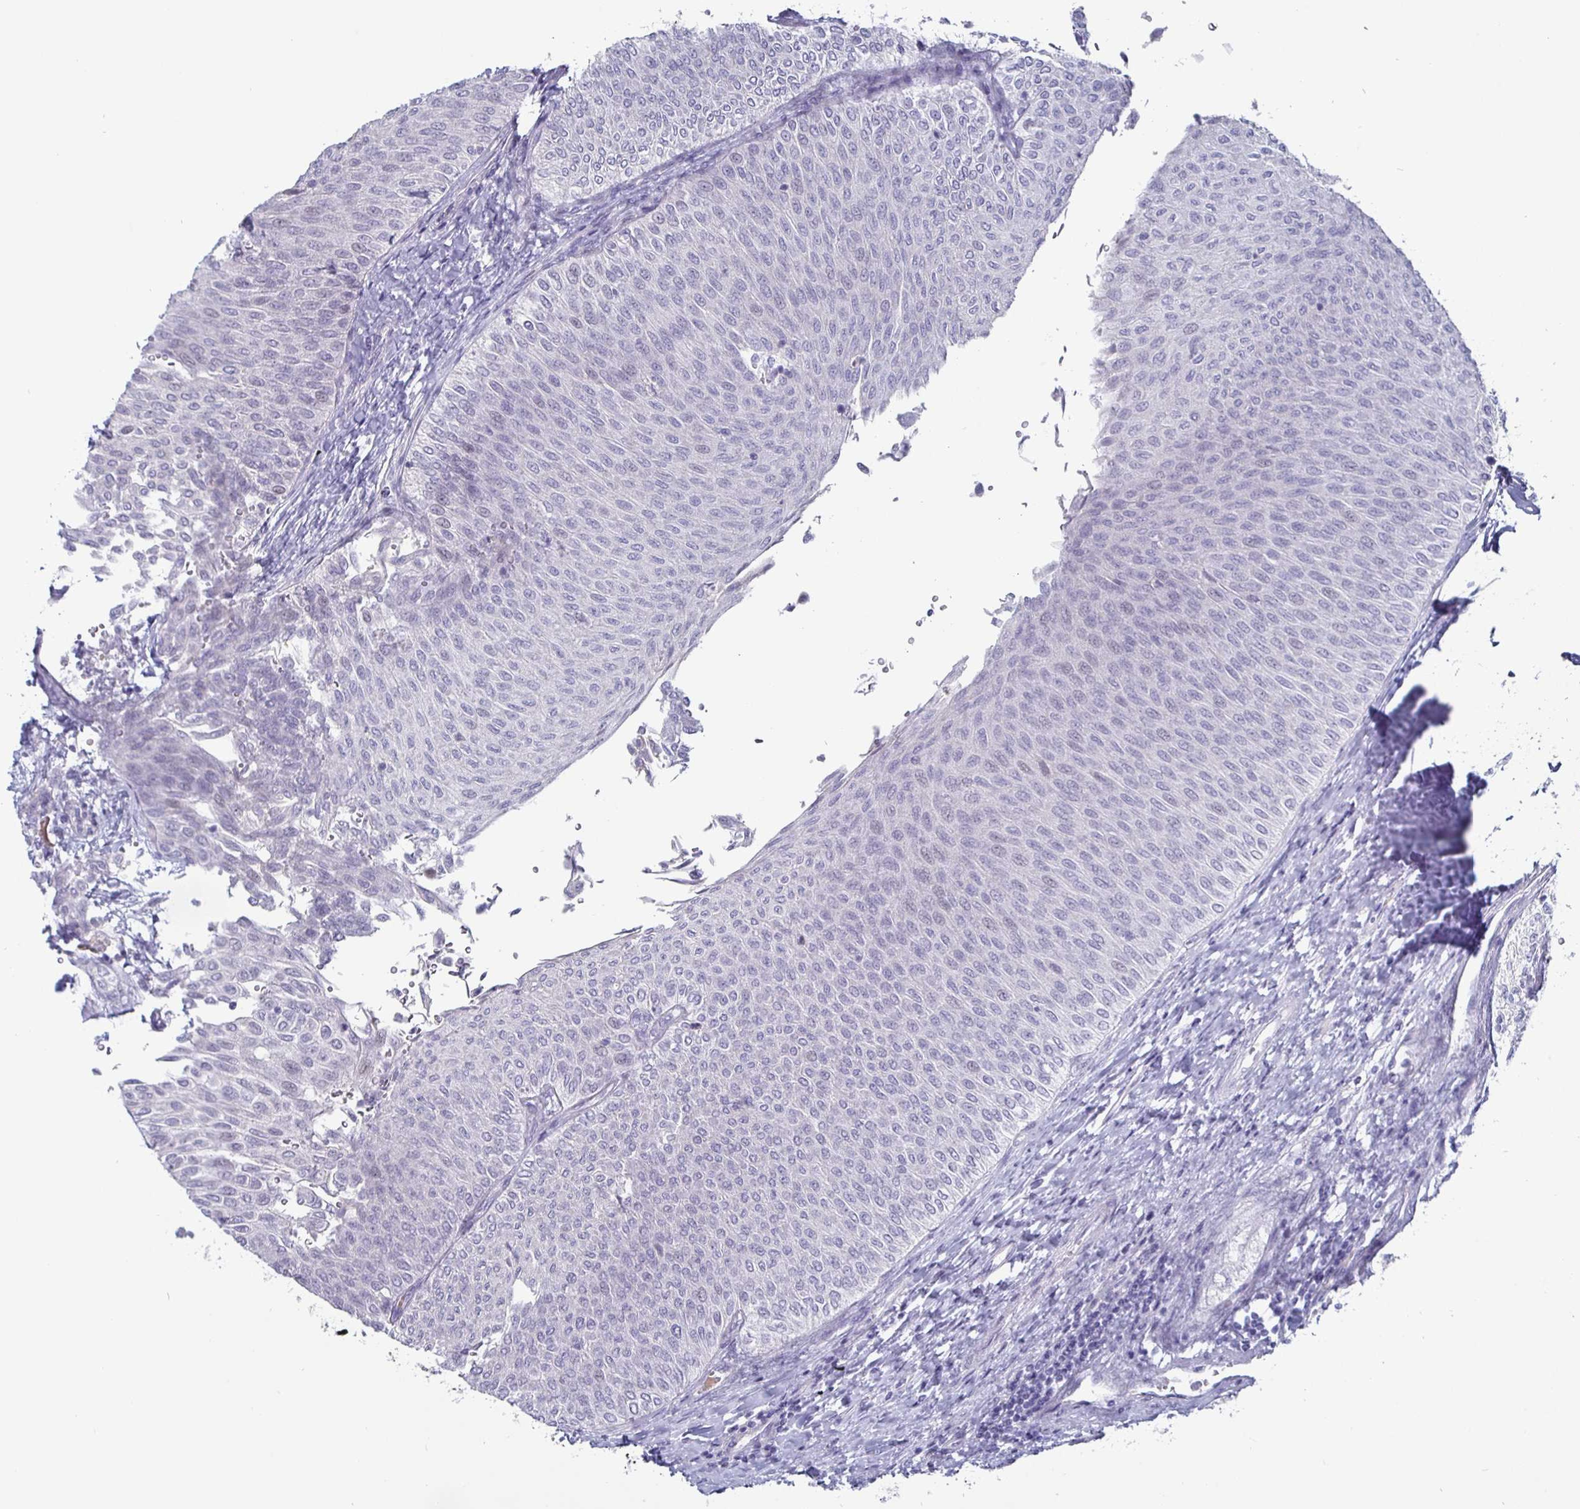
{"staining": {"intensity": "negative", "quantity": "none", "location": "none"}, "tissue": "urothelial cancer", "cell_type": "Tumor cells", "image_type": "cancer", "snomed": [{"axis": "morphology", "description": "Urothelial carcinoma, Low grade"}, {"axis": "topography", "description": "Urinary bladder"}], "caption": "The immunohistochemistry (IHC) image has no significant expression in tumor cells of low-grade urothelial carcinoma tissue.", "gene": "OOSP2", "patient": {"sex": "male", "age": 78}}